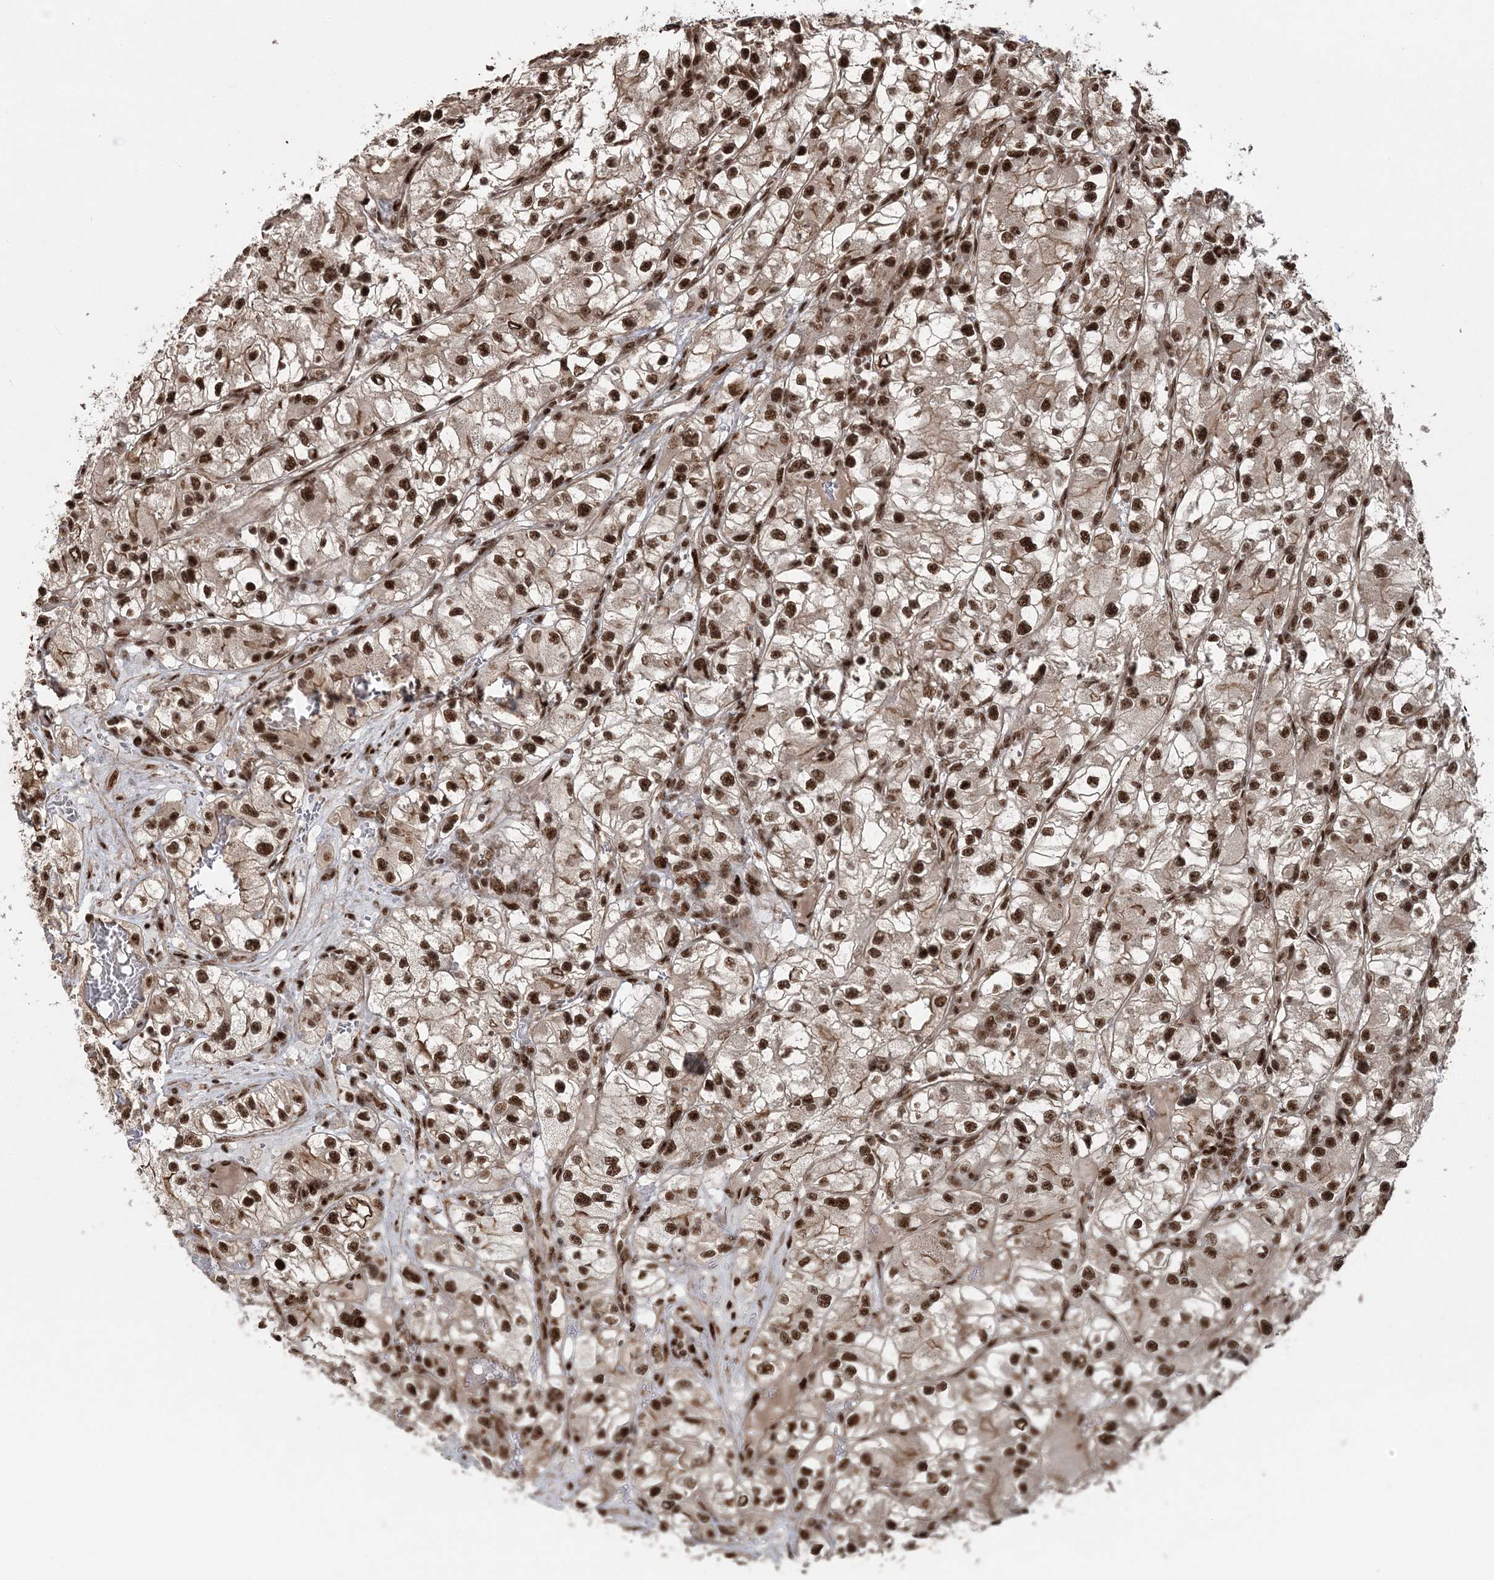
{"staining": {"intensity": "strong", "quantity": ">75%", "location": "nuclear"}, "tissue": "renal cancer", "cell_type": "Tumor cells", "image_type": "cancer", "snomed": [{"axis": "morphology", "description": "Adenocarcinoma, NOS"}, {"axis": "topography", "description": "Kidney"}], "caption": "Protein expression analysis of renal cancer (adenocarcinoma) shows strong nuclear positivity in approximately >75% of tumor cells. (IHC, brightfield microscopy, high magnification).", "gene": "EXOSC8", "patient": {"sex": "female", "age": 57}}